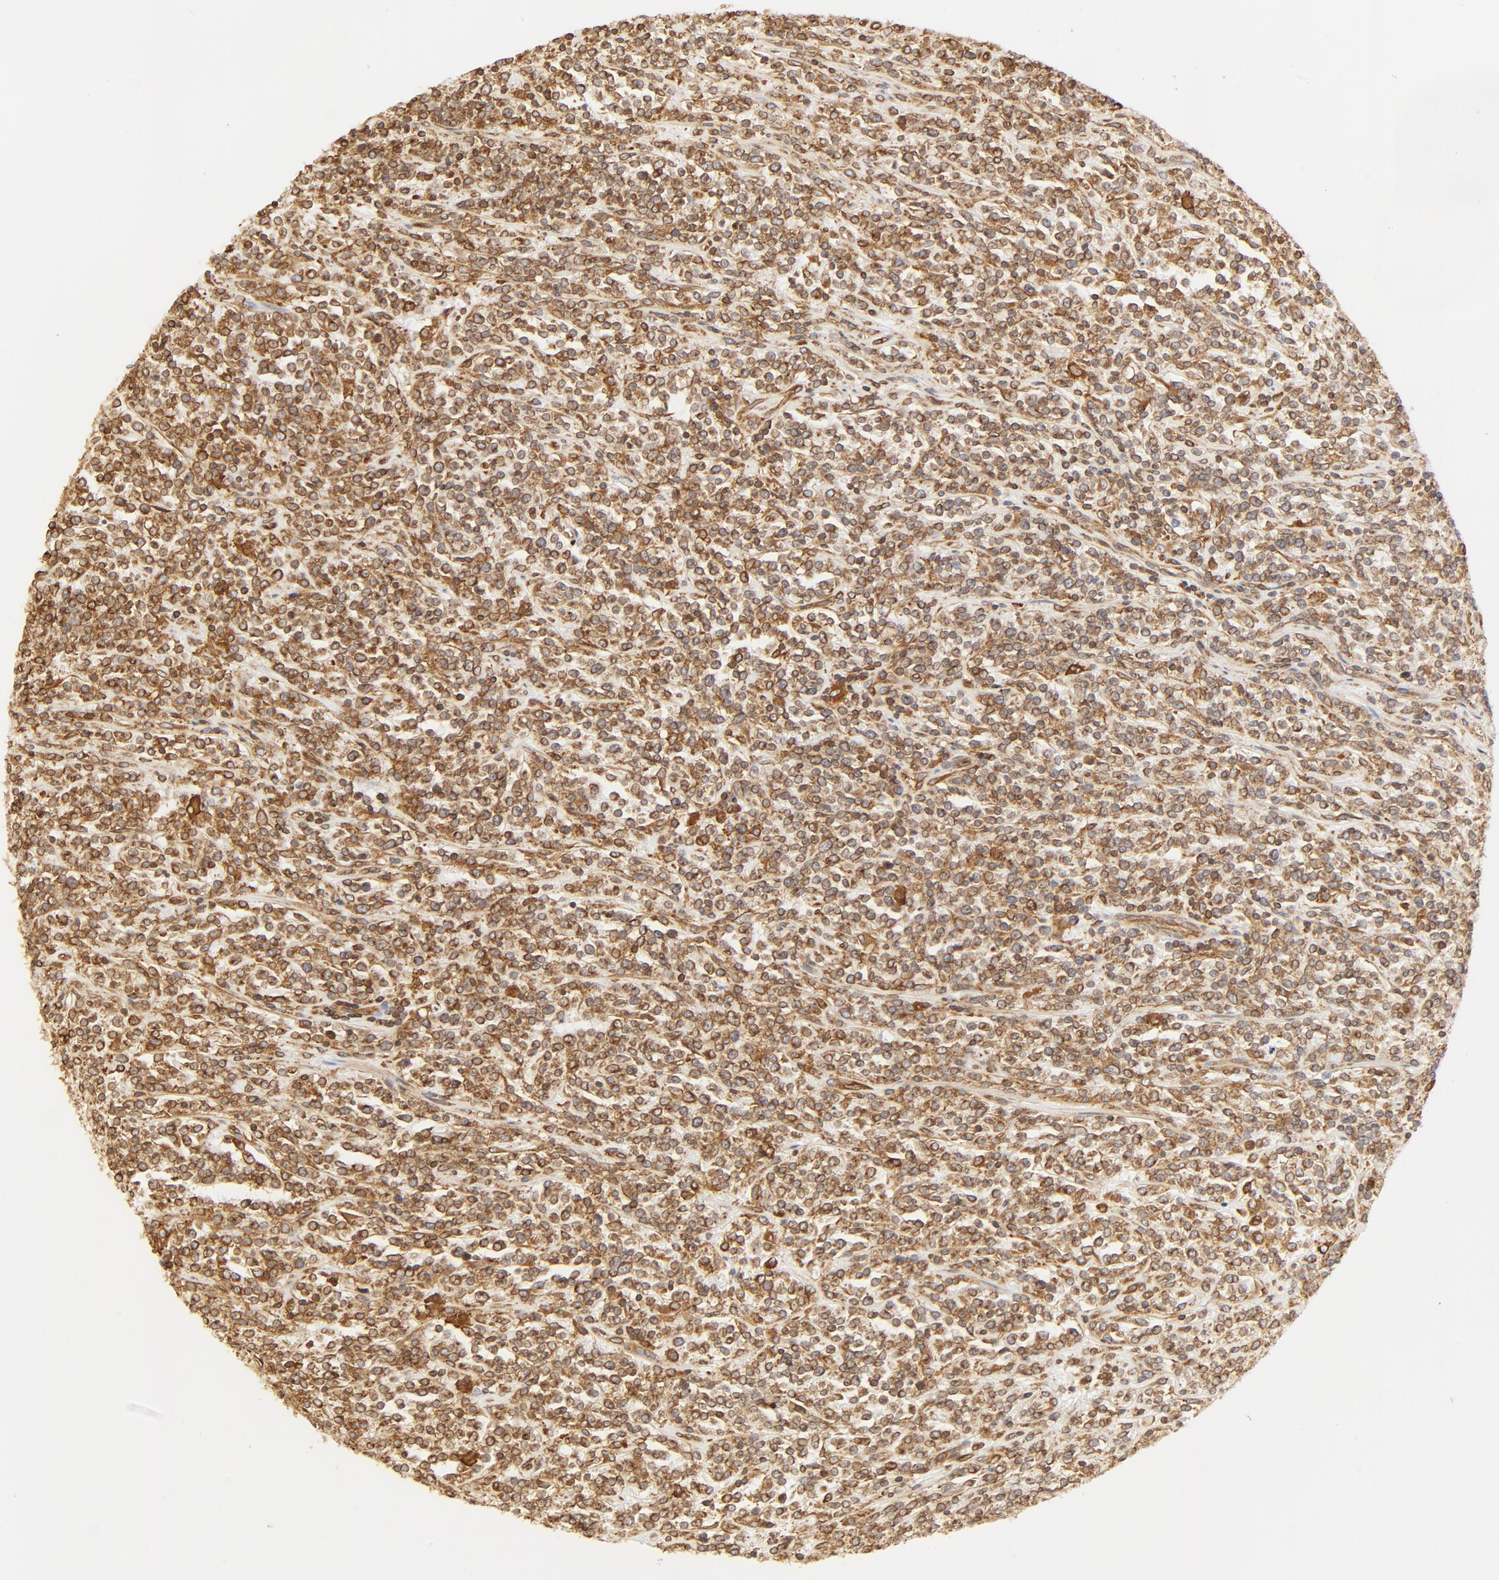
{"staining": {"intensity": "moderate", "quantity": ">75%", "location": "cytoplasmic/membranous"}, "tissue": "lymphoma", "cell_type": "Tumor cells", "image_type": "cancer", "snomed": [{"axis": "morphology", "description": "Malignant lymphoma, non-Hodgkin's type, High grade"}, {"axis": "topography", "description": "Soft tissue"}], "caption": "Lymphoma was stained to show a protein in brown. There is medium levels of moderate cytoplasmic/membranous staining in about >75% of tumor cells.", "gene": "BCAP31", "patient": {"sex": "male", "age": 18}}